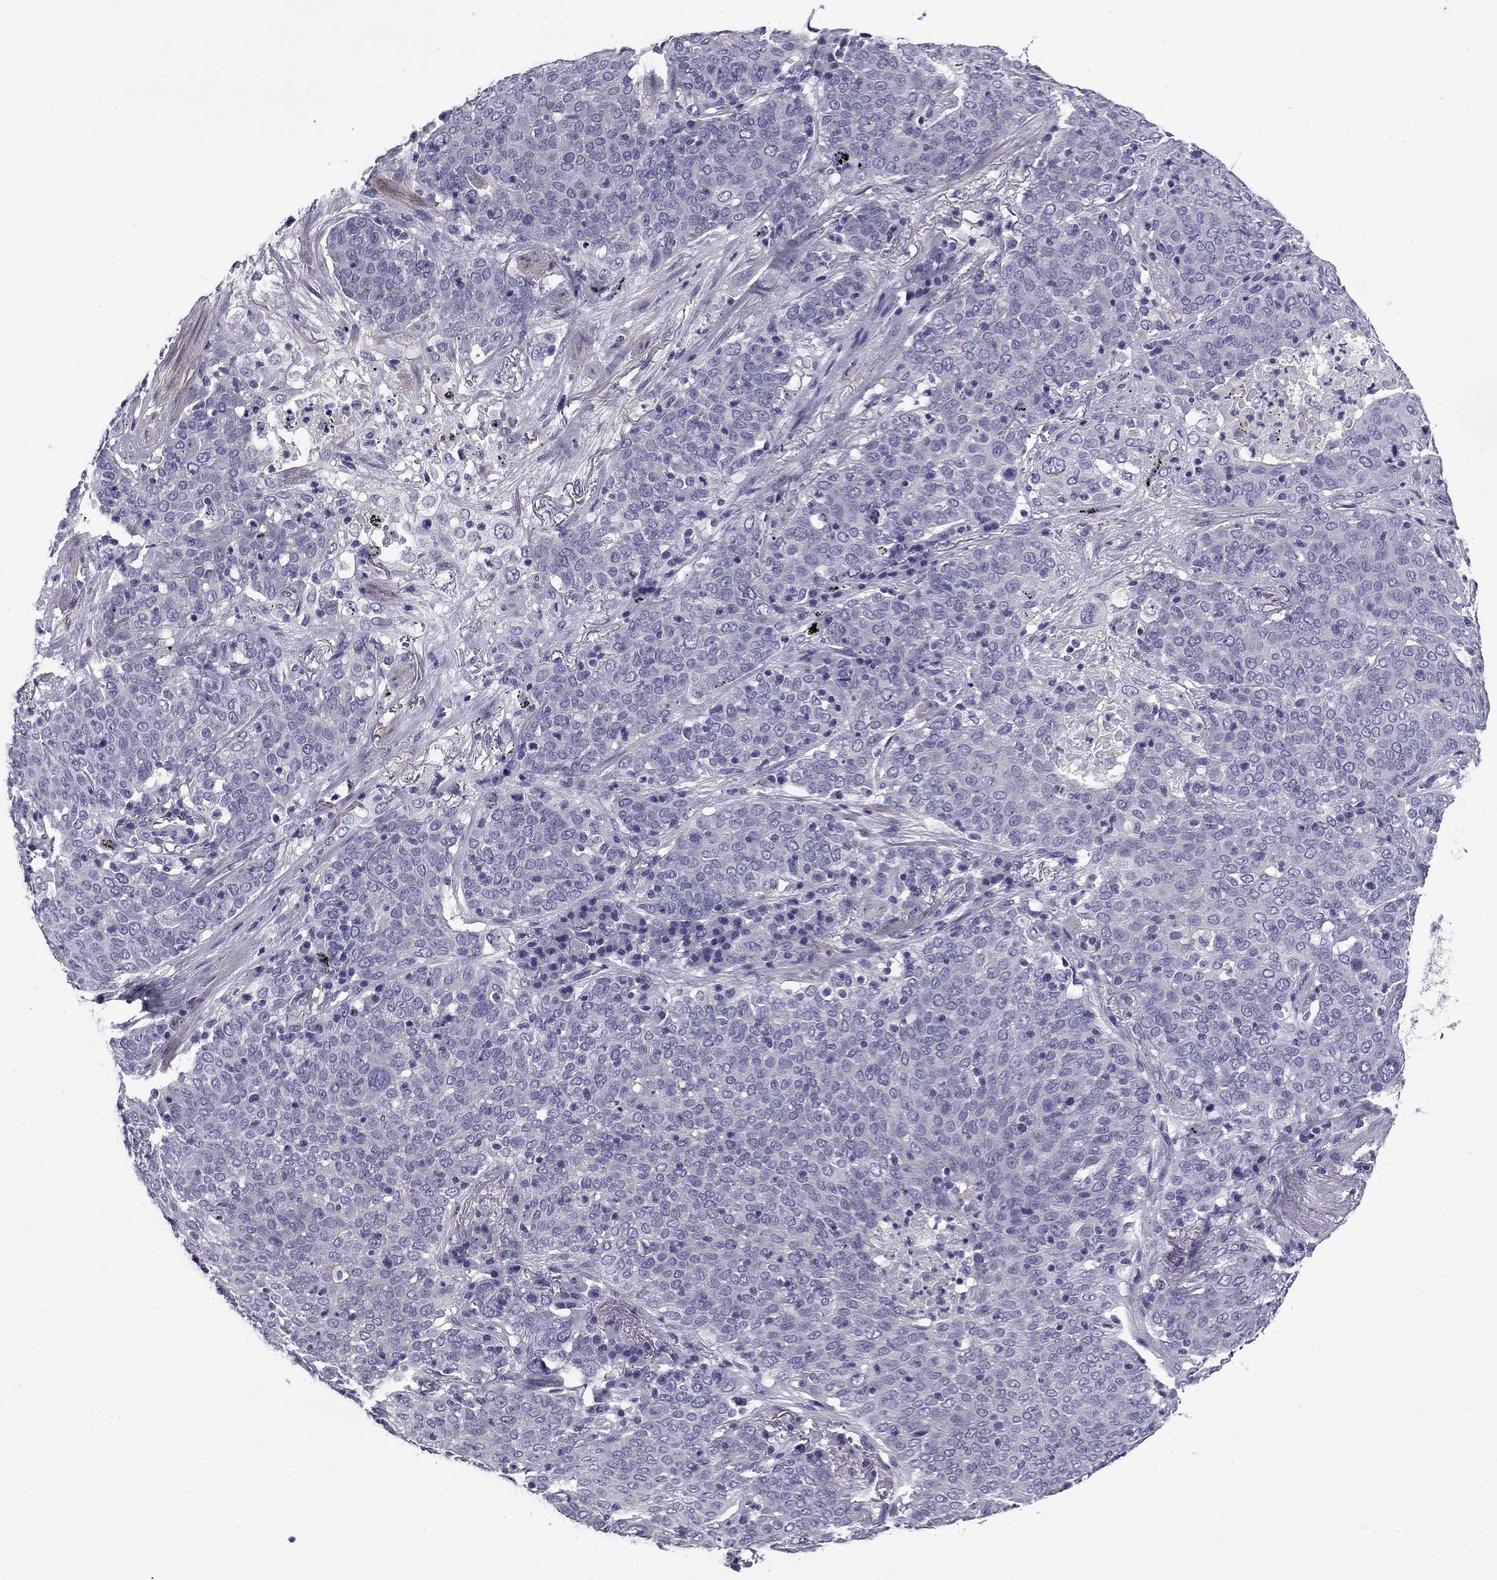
{"staining": {"intensity": "negative", "quantity": "none", "location": "none"}, "tissue": "lung cancer", "cell_type": "Tumor cells", "image_type": "cancer", "snomed": [{"axis": "morphology", "description": "Squamous cell carcinoma, NOS"}, {"axis": "topography", "description": "Lung"}], "caption": "High power microscopy photomicrograph of an IHC histopathology image of squamous cell carcinoma (lung), revealing no significant positivity in tumor cells.", "gene": "FLNC", "patient": {"sex": "male", "age": 82}}